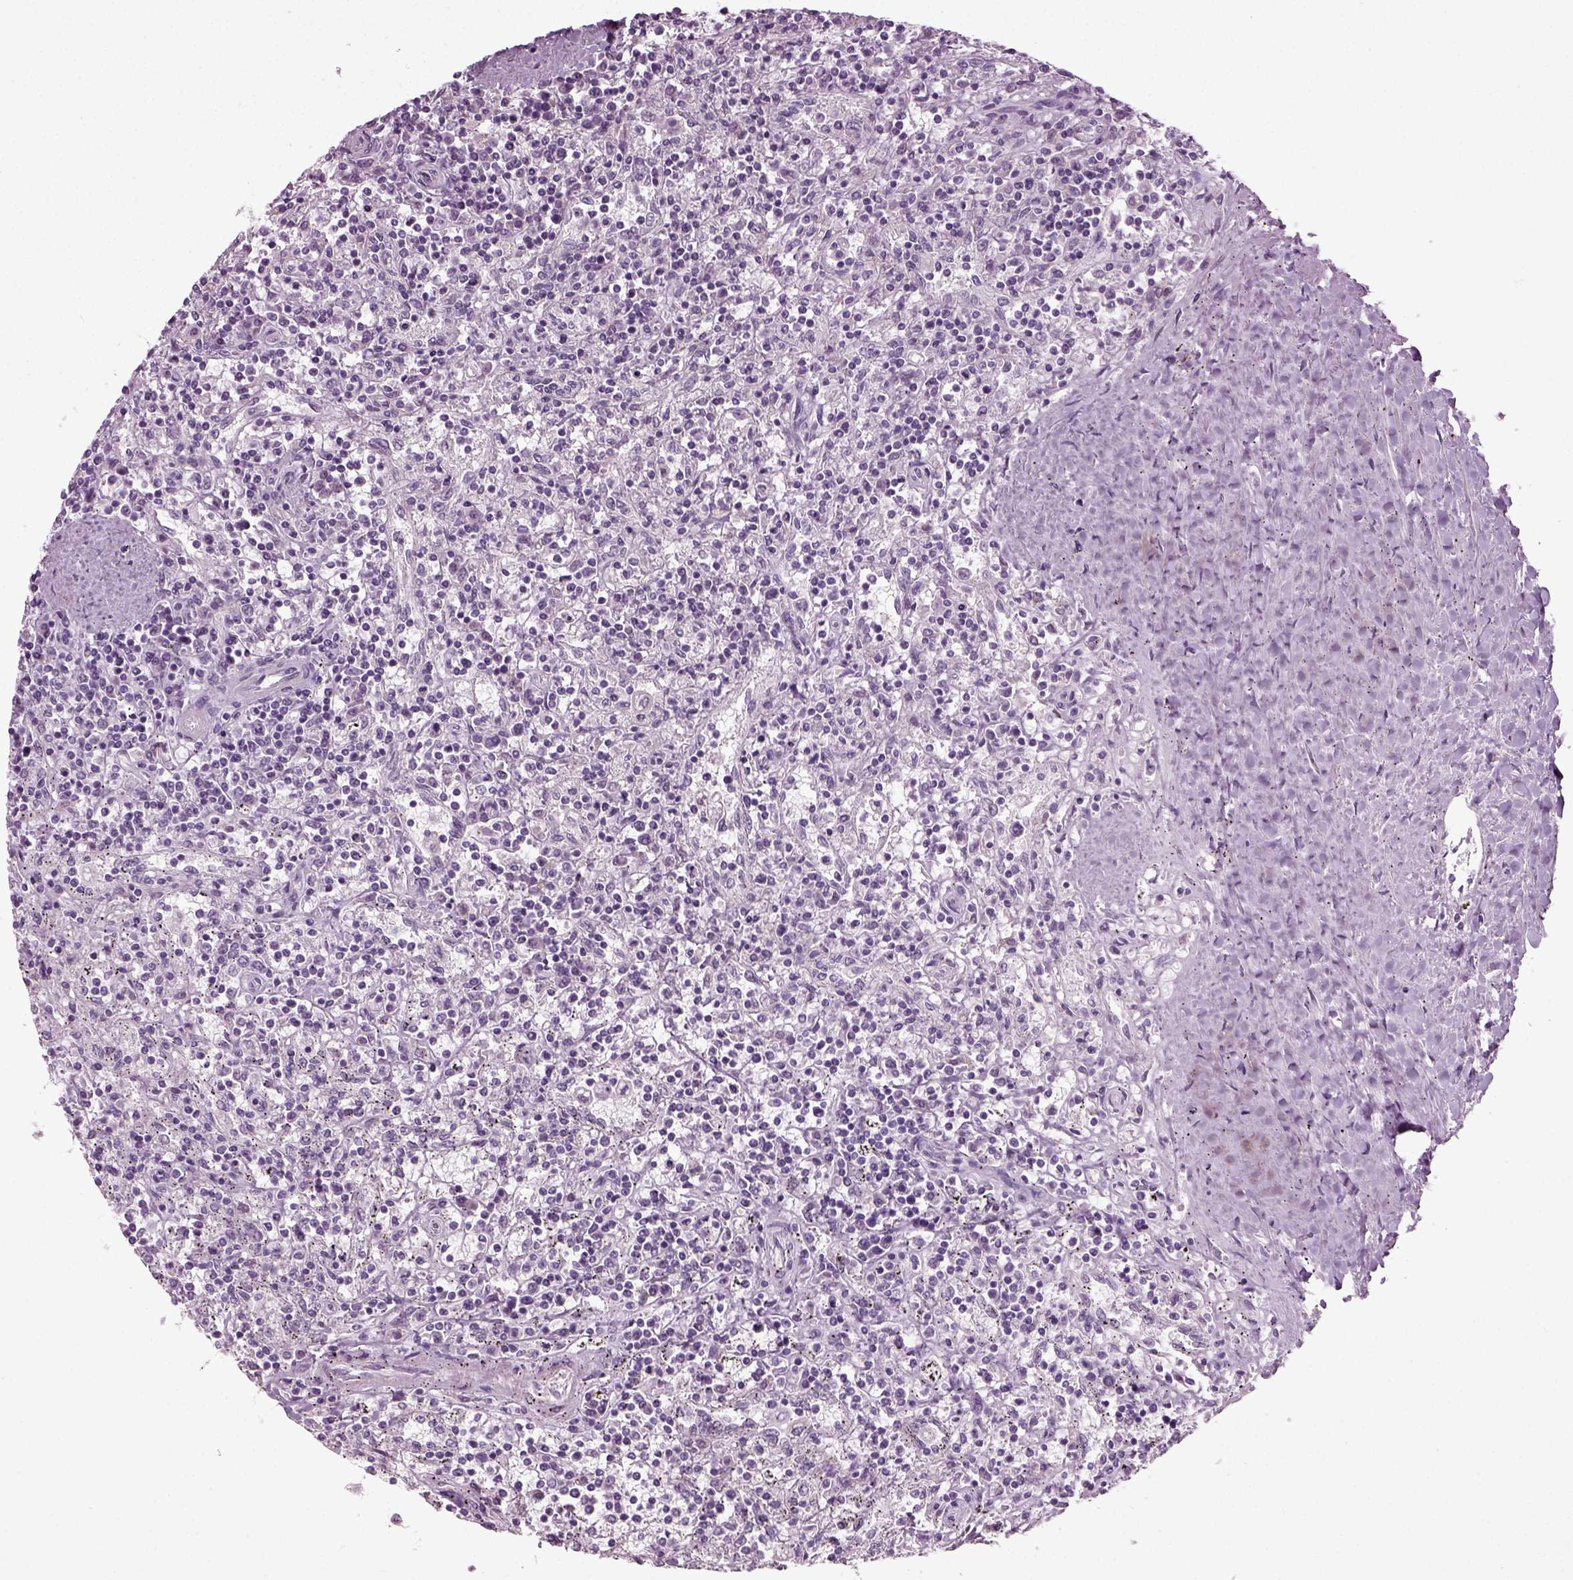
{"staining": {"intensity": "negative", "quantity": "none", "location": "none"}, "tissue": "lymphoma", "cell_type": "Tumor cells", "image_type": "cancer", "snomed": [{"axis": "morphology", "description": "Malignant lymphoma, non-Hodgkin's type, Low grade"}, {"axis": "topography", "description": "Spleen"}], "caption": "Low-grade malignant lymphoma, non-Hodgkin's type was stained to show a protein in brown. There is no significant staining in tumor cells. (DAB (3,3'-diaminobenzidine) IHC visualized using brightfield microscopy, high magnification).", "gene": "SCG5", "patient": {"sex": "male", "age": 62}}